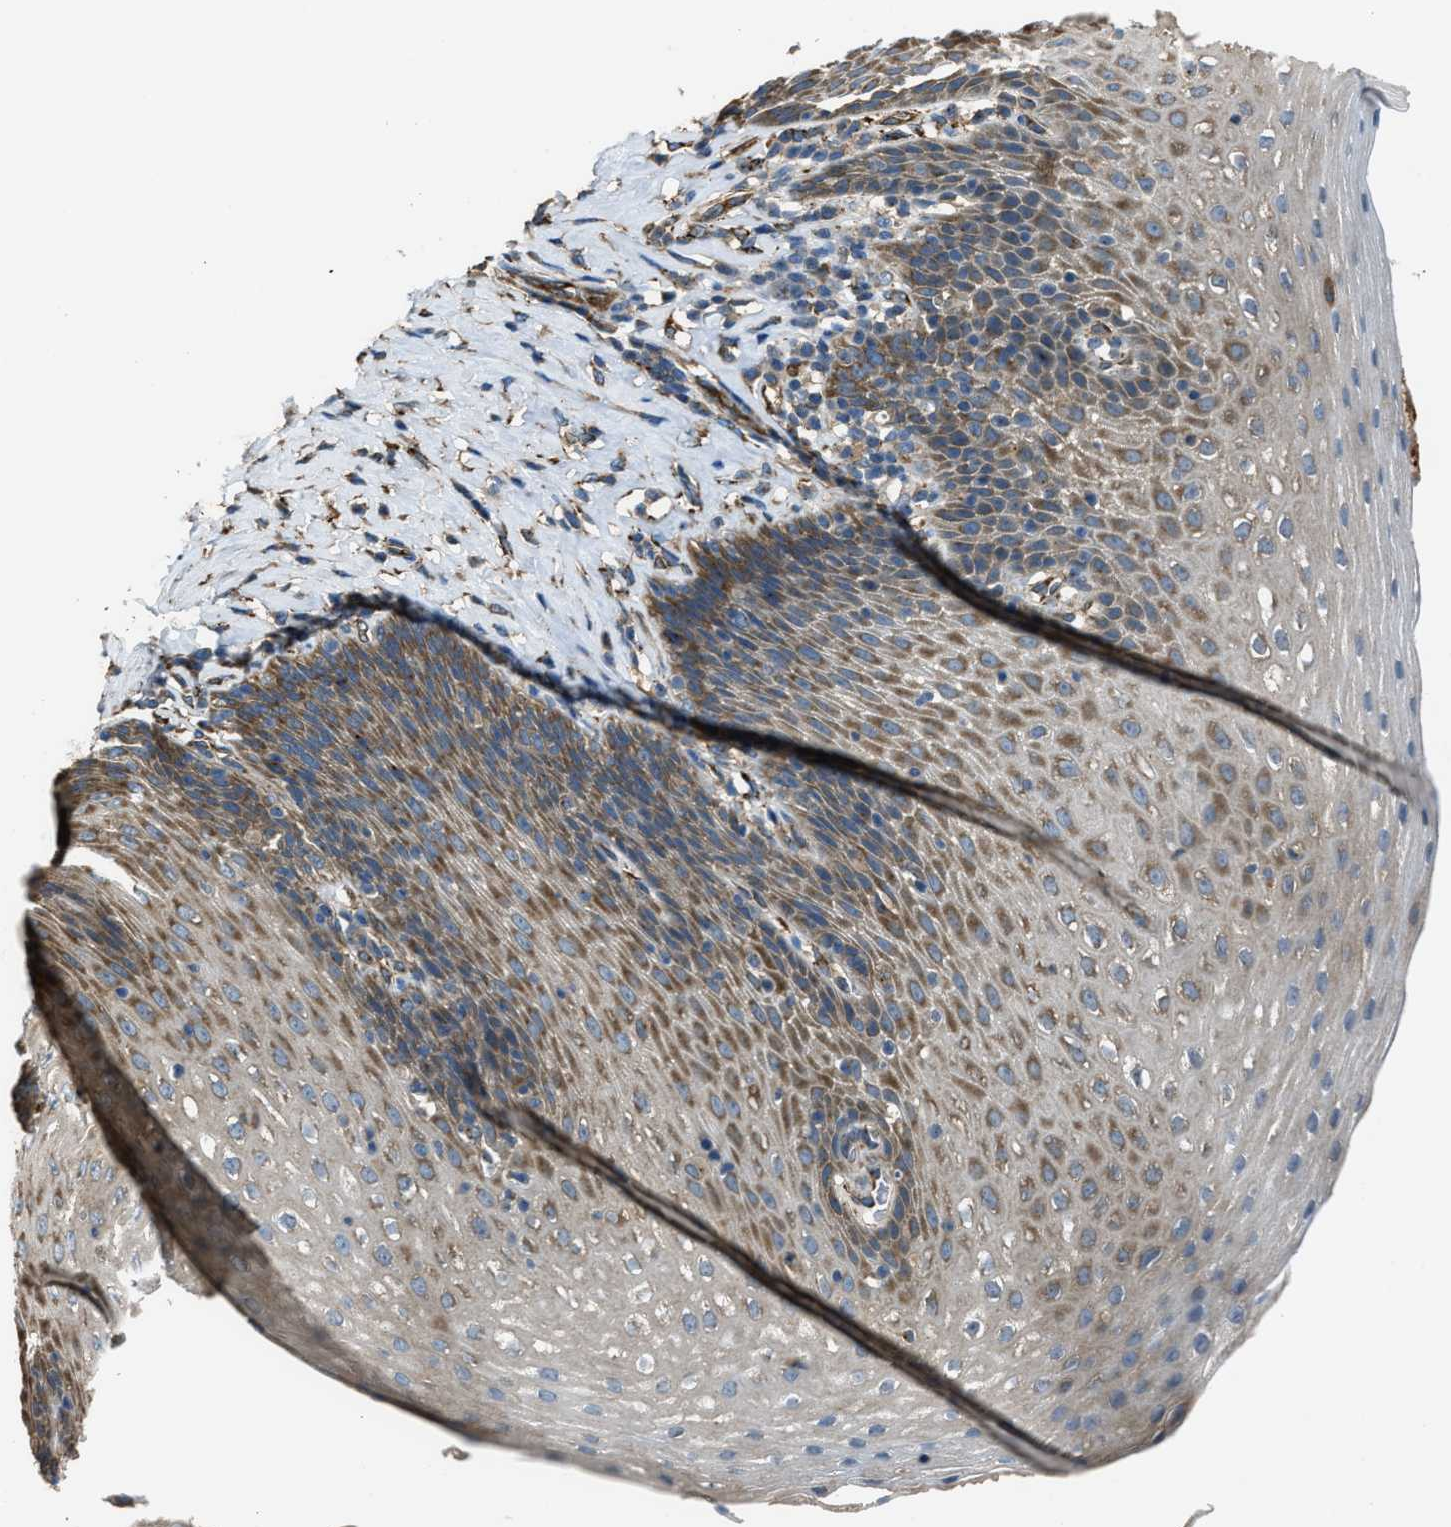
{"staining": {"intensity": "moderate", "quantity": ">75%", "location": "cytoplasmic/membranous"}, "tissue": "esophagus", "cell_type": "Squamous epithelial cells", "image_type": "normal", "snomed": [{"axis": "morphology", "description": "Normal tissue, NOS"}, {"axis": "topography", "description": "Esophagus"}], "caption": "High-magnification brightfield microscopy of normal esophagus stained with DAB (brown) and counterstained with hematoxylin (blue). squamous epithelial cells exhibit moderate cytoplasmic/membranous expression is identified in about>75% of cells.", "gene": "TRPC1", "patient": {"sex": "female", "age": 61}}